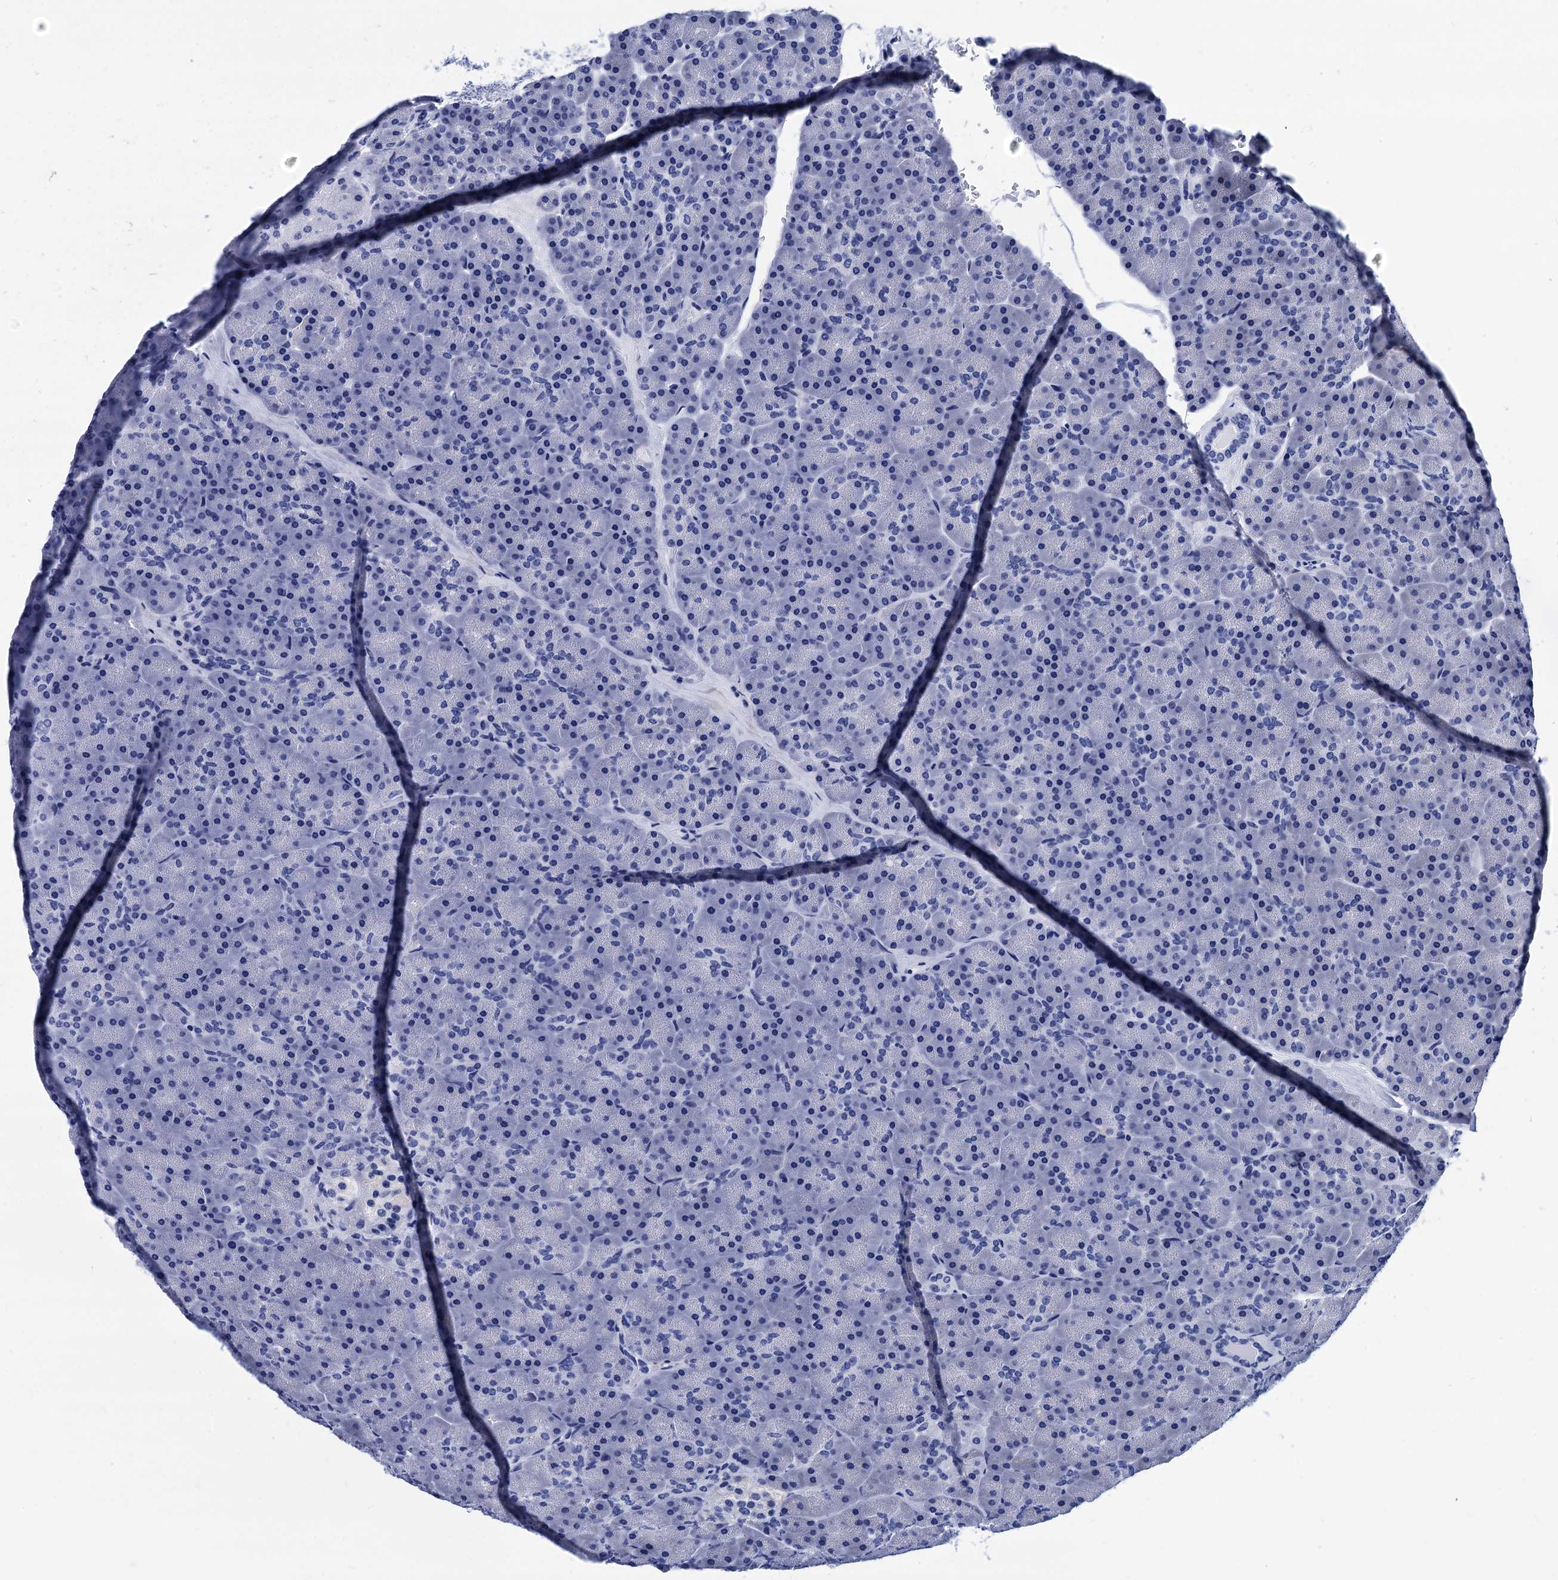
{"staining": {"intensity": "negative", "quantity": "none", "location": "none"}, "tissue": "pancreas", "cell_type": "Exocrine glandular cells", "image_type": "normal", "snomed": [{"axis": "morphology", "description": "Normal tissue, NOS"}, {"axis": "topography", "description": "Pancreas"}], "caption": "A high-resolution histopathology image shows immunohistochemistry (IHC) staining of normal pancreas, which shows no significant expression in exocrine glandular cells.", "gene": "MYBPC3", "patient": {"sex": "male", "age": 36}}